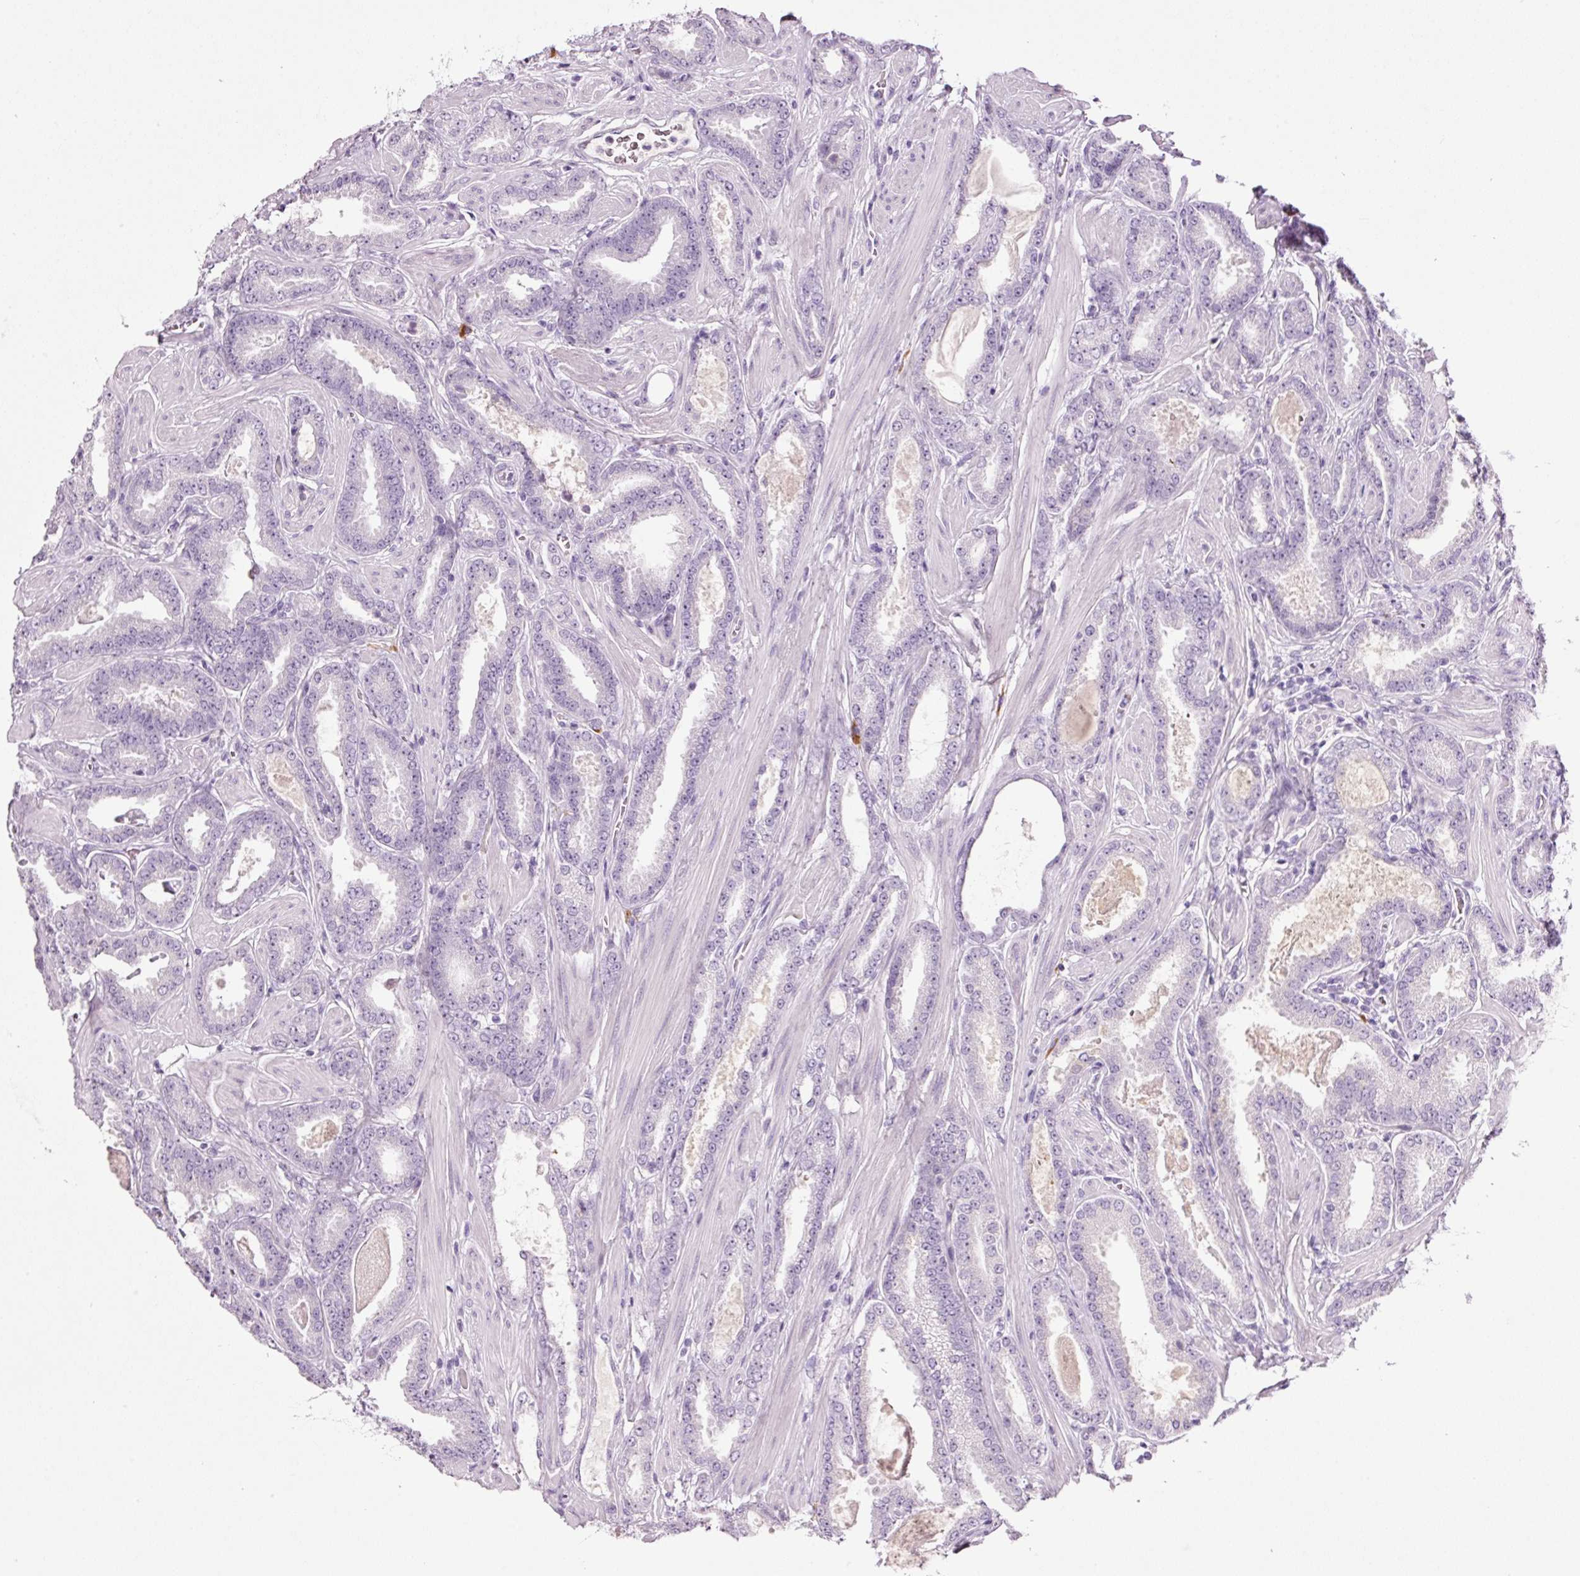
{"staining": {"intensity": "negative", "quantity": "none", "location": "none"}, "tissue": "prostate cancer", "cell_type": "Tumor cells", "image_type": "cancer", "snomed": [{"axis": "morphology", "description": "Adenocarcinoma, Low grade"}, {"axis": "topography", "description": "Prostate"}], "caption": "Tumor cells are negative for protein expression in human prostate adenocarcinoma (low-grade).", "gene": "KLF1", "patient": {"sex": "male", "age": 42}}